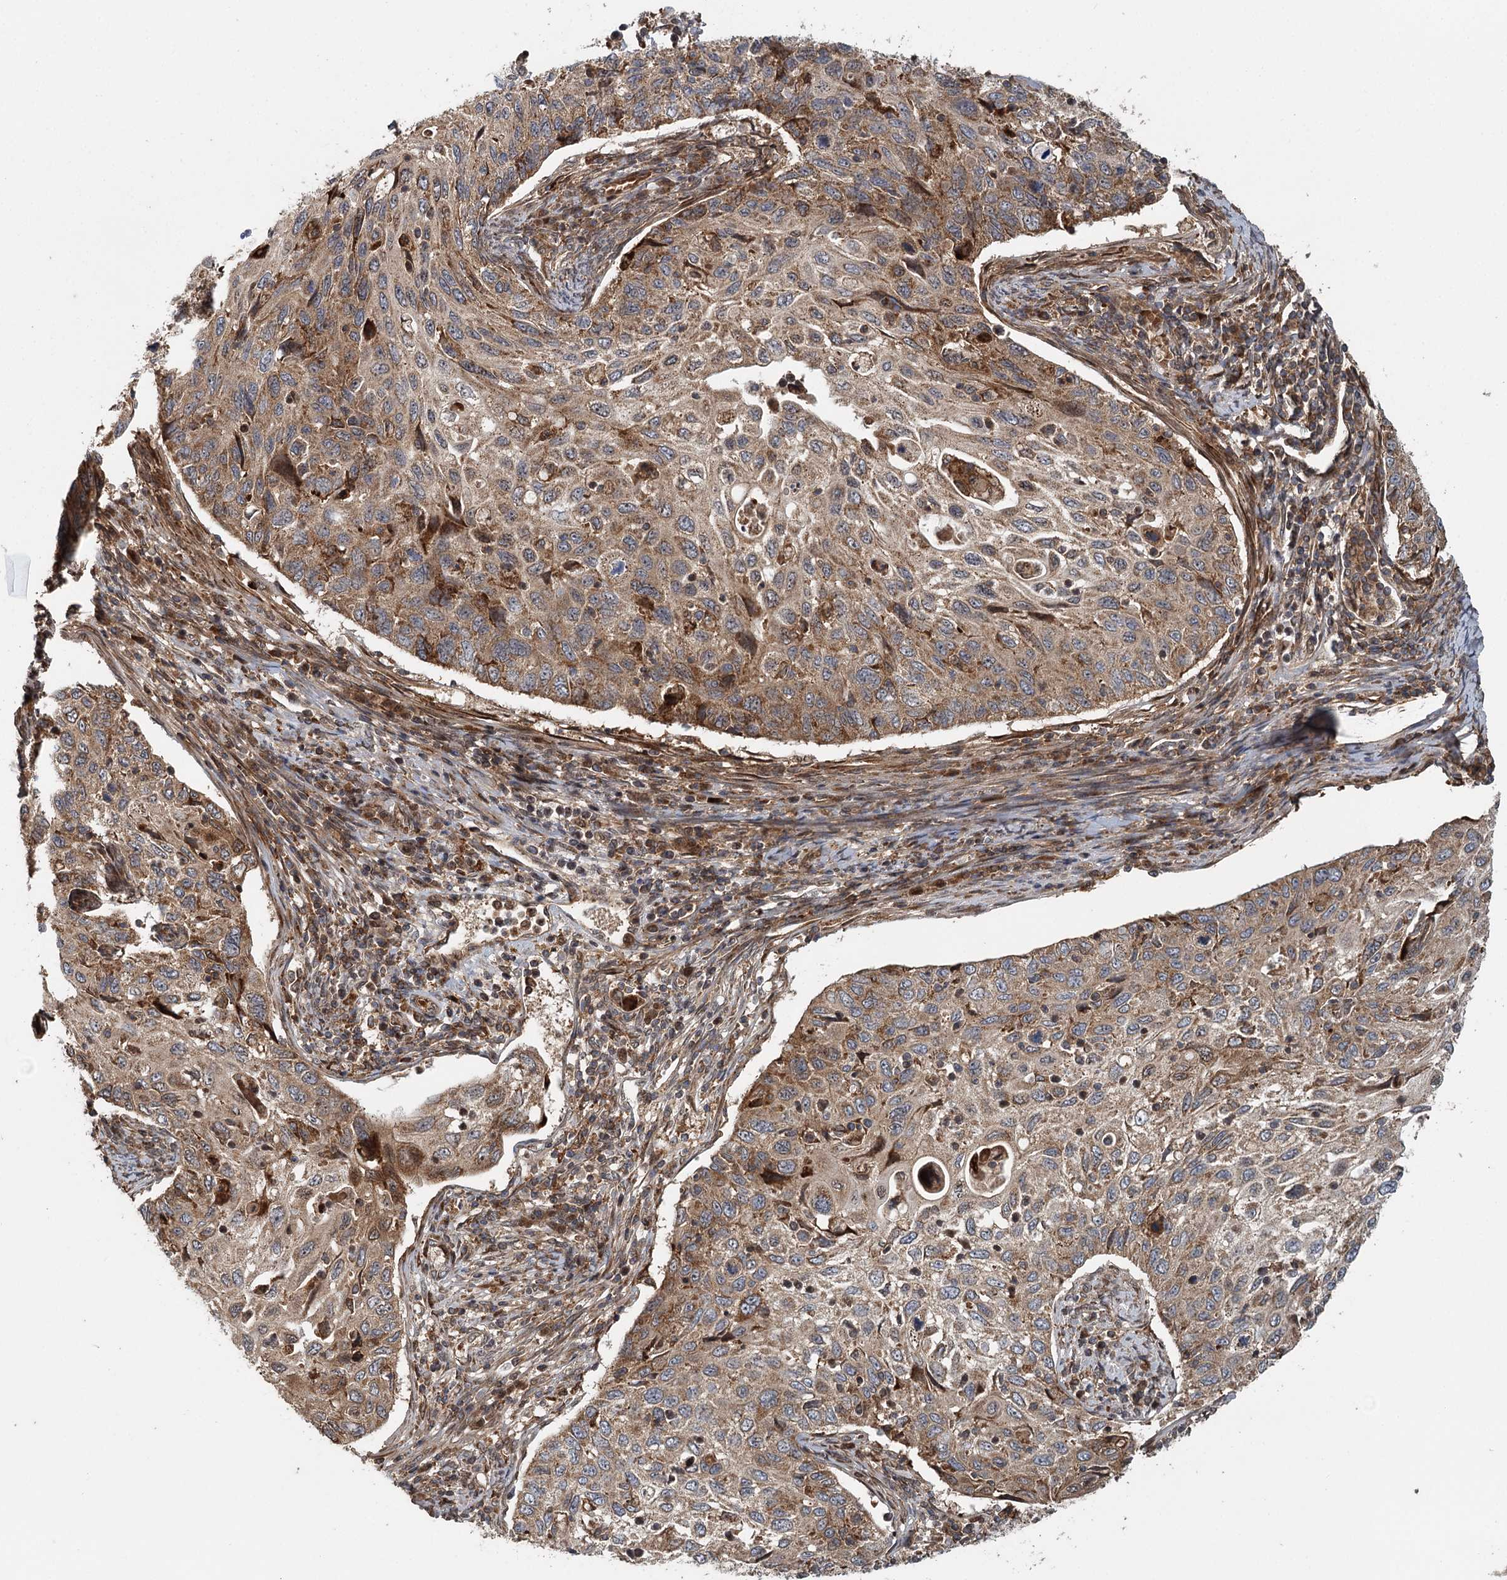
{"staining": {"intensity": "moderate", "quantity": ">75%", "location": "cytoplasmic/membranous"}, "tissue": "cervical cancer", "cell_type": "Tumor cells", "image_type": "cancer", "snomed": [{"axis": "morphology", "description": "Squamous cell carcinoma, NOS"}, {"axis": "topography", "description": "Cervix"}], "caption": "Human cervical cancer stained for a protein (brown) reveals moderate cytoplasmic/membranous positive staining in about >75% of tumor cells.", "gene": "RNF111", "patient": {"sex": "female", "age": 70}}